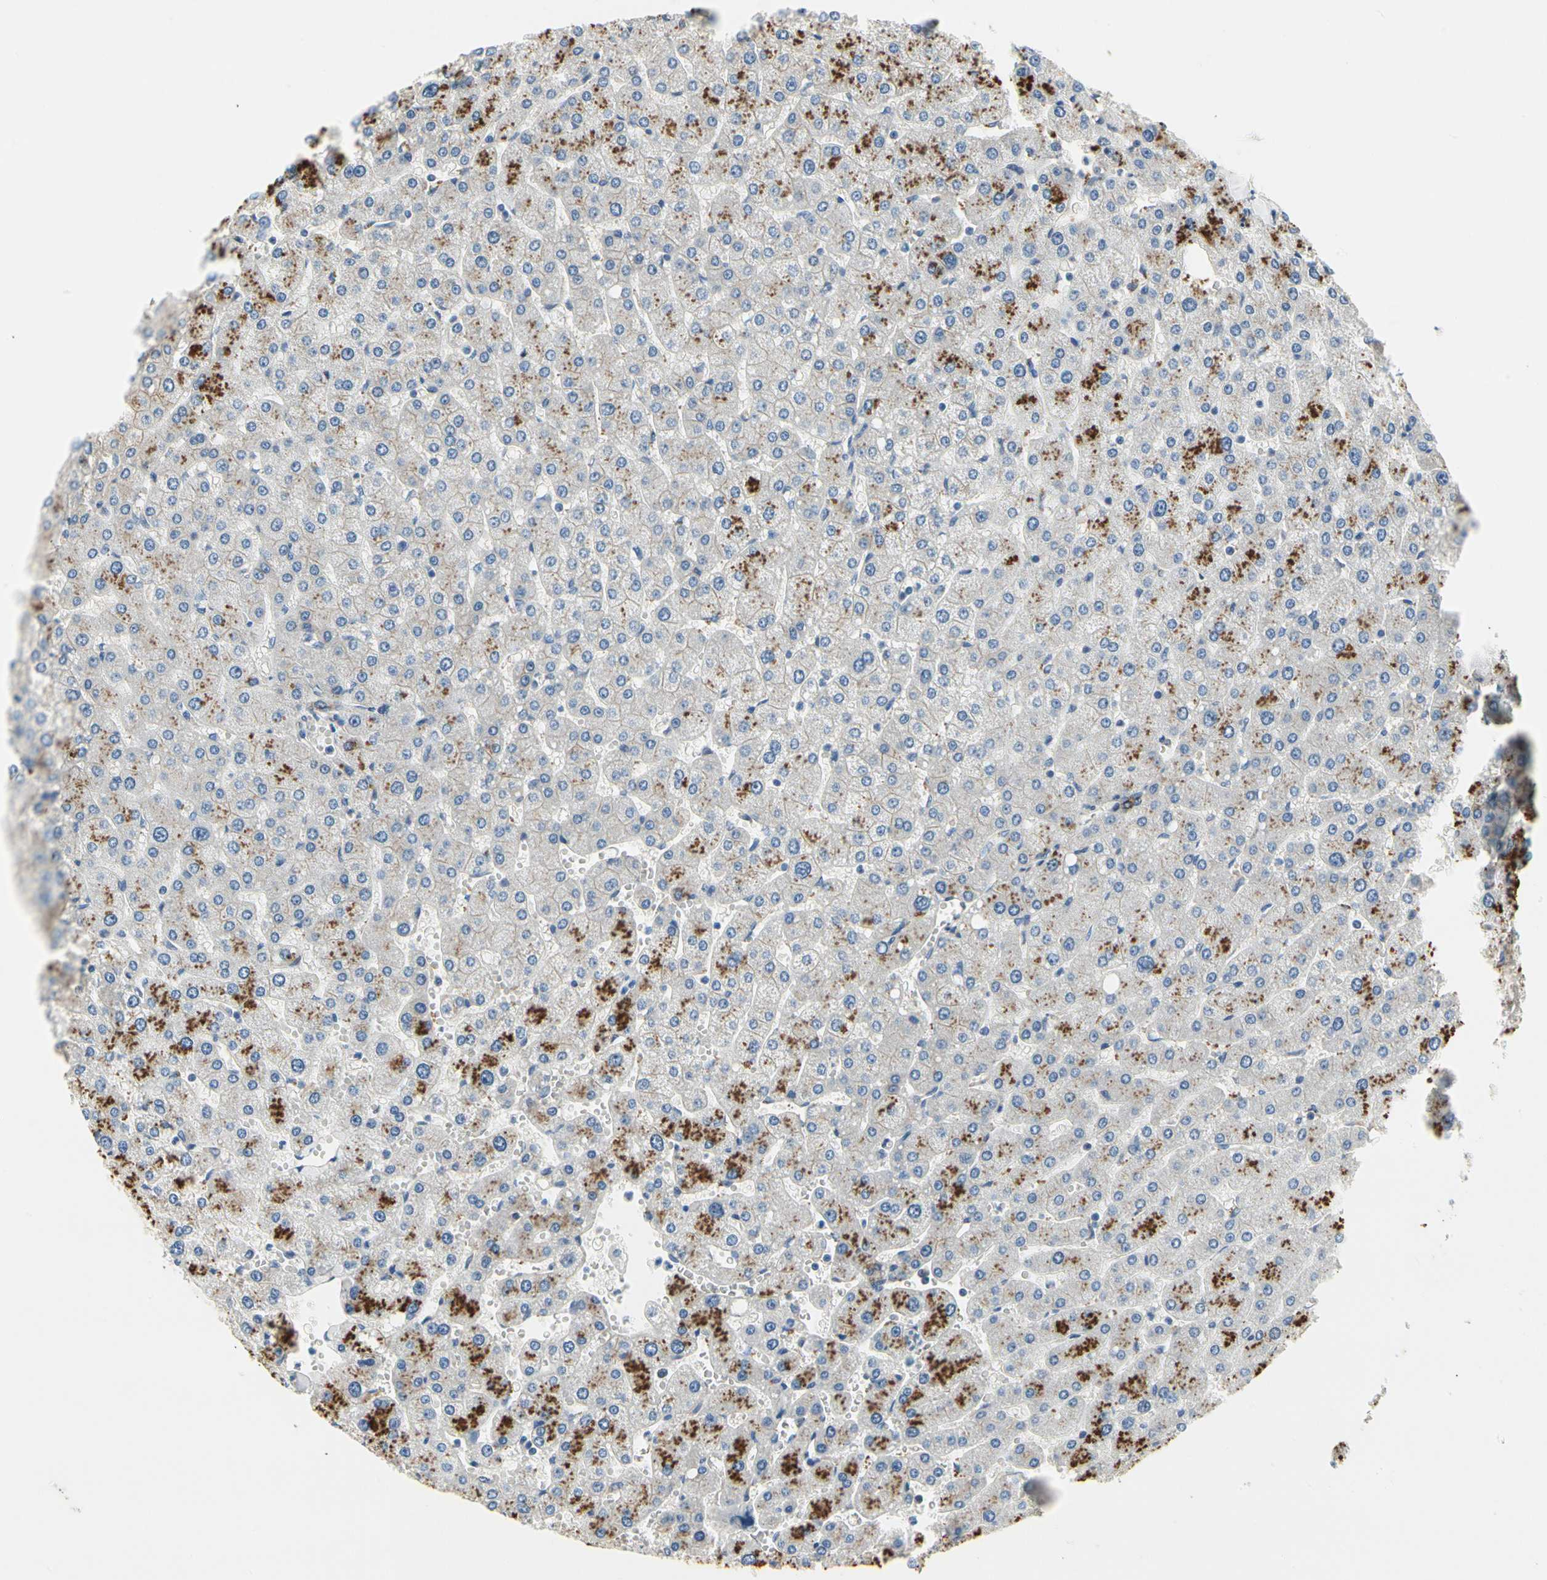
{"staining": {"intensity": "moderate", "quantity": ">75%", "location": "cytoplasmic/membranous"}, "tissue": "liver", "cell_type": "Cholangiocytes", "image_type": "normal", "snomed": [{"axis": "morphology", "description": "Normal tissue, NOS"}, {"axis": "topography", "description": "Liver"}], "caption": "A brown stain labels moderate cytoplasmic/membranous positivity of a protein in cholangiocytes of normal liver. The protein is stained brown, and the nuclei are stained in blue (DAB (3,3'-diaminobenzidine) IHC with brightfield microscopy, high magnification).", "gene": "LGR6", "patient": {"sex": "male", "age": 55}}